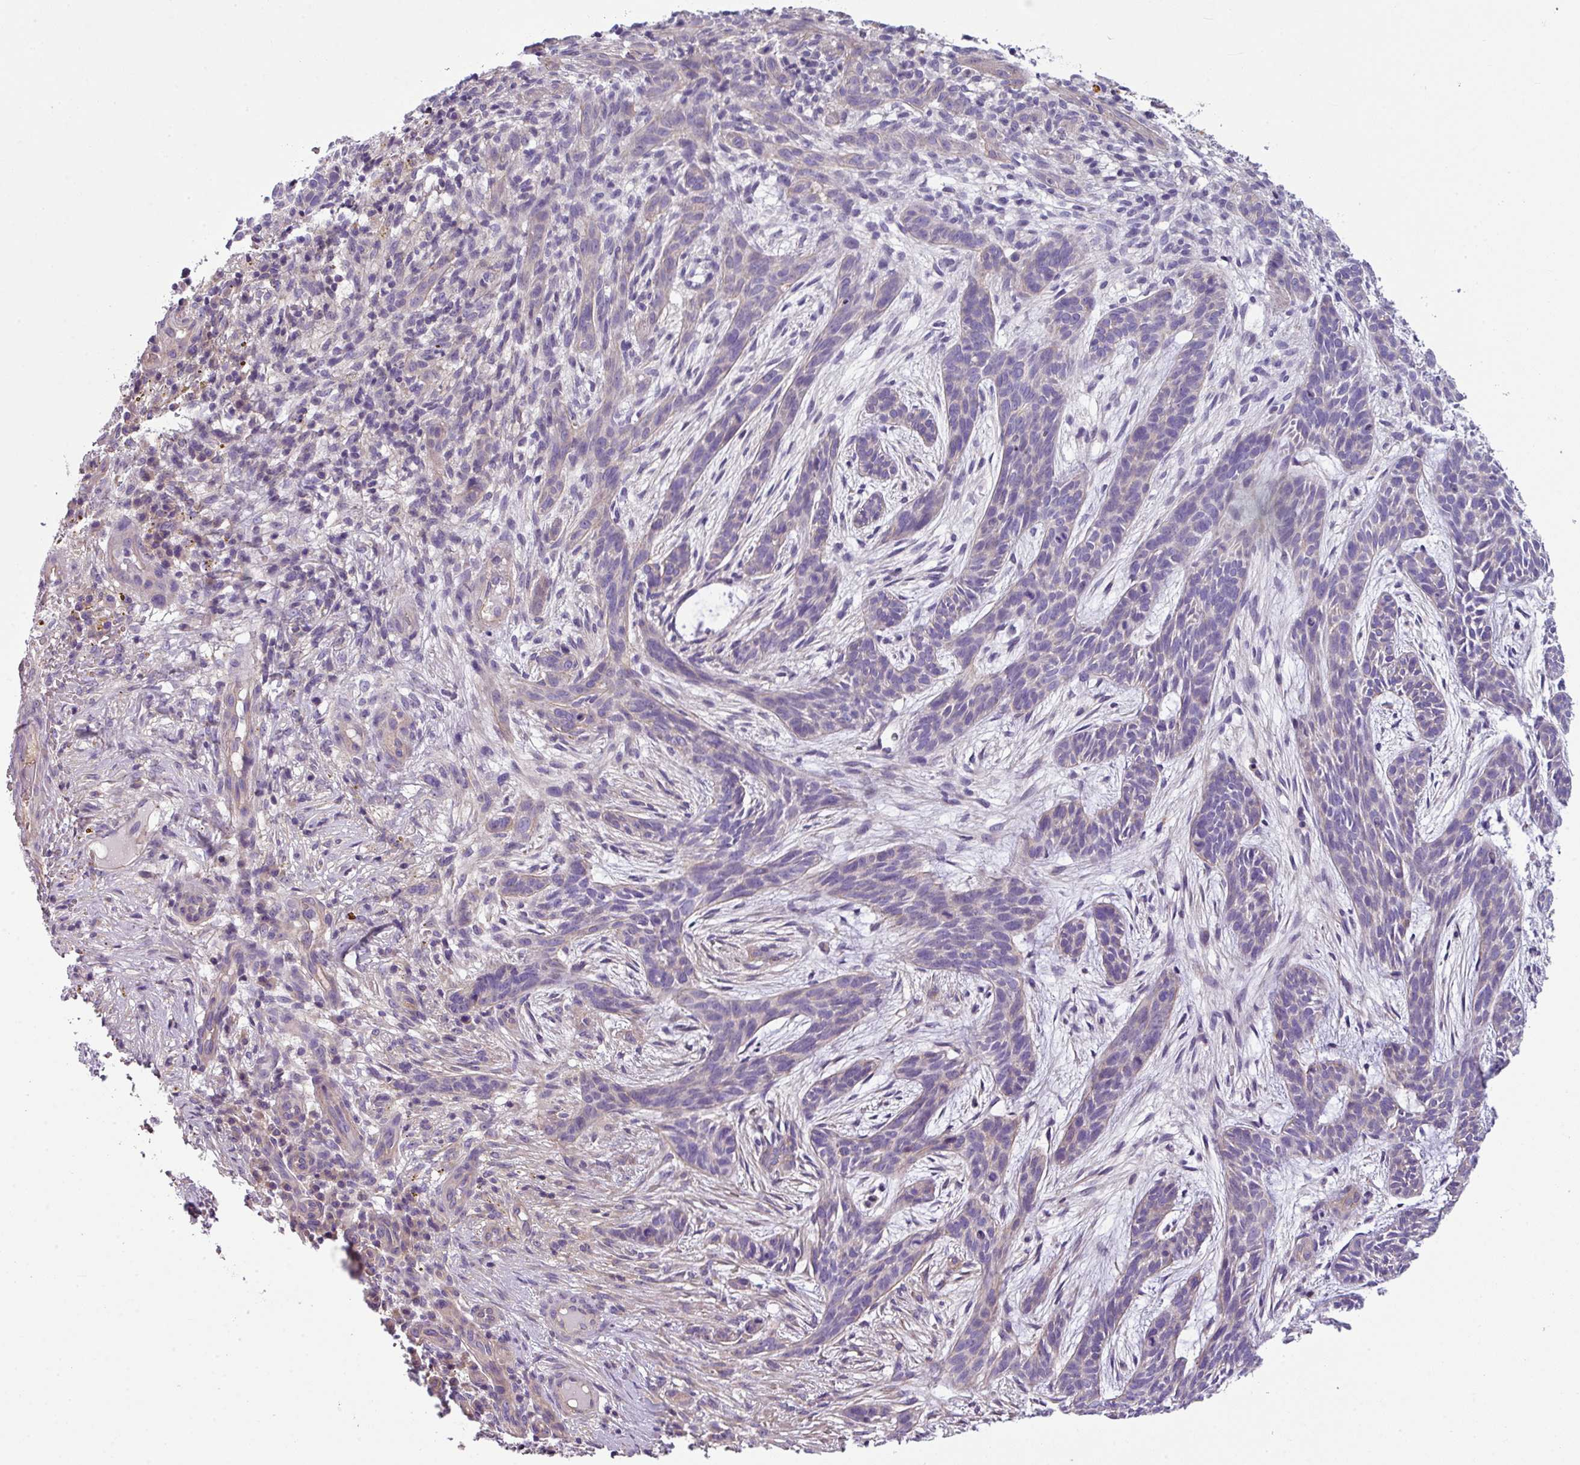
{"staining": {"intensity": "negative", "quantity": "none", "location": "none"}, "tissue": "skin cancer", "cell_type": "Tumor cells", "image_type": "cancer", "snomed": [{"axis": "morphology", "description": "Basal cell carcinoma"}, {"axis": "topography", "description": "Skin"}], "caption": "The image demonstrates no staining of tumor cells in basal cell carcinoma (skin).", "gene": "PALS2", "patient": {"sex": "male", "age": 89}}